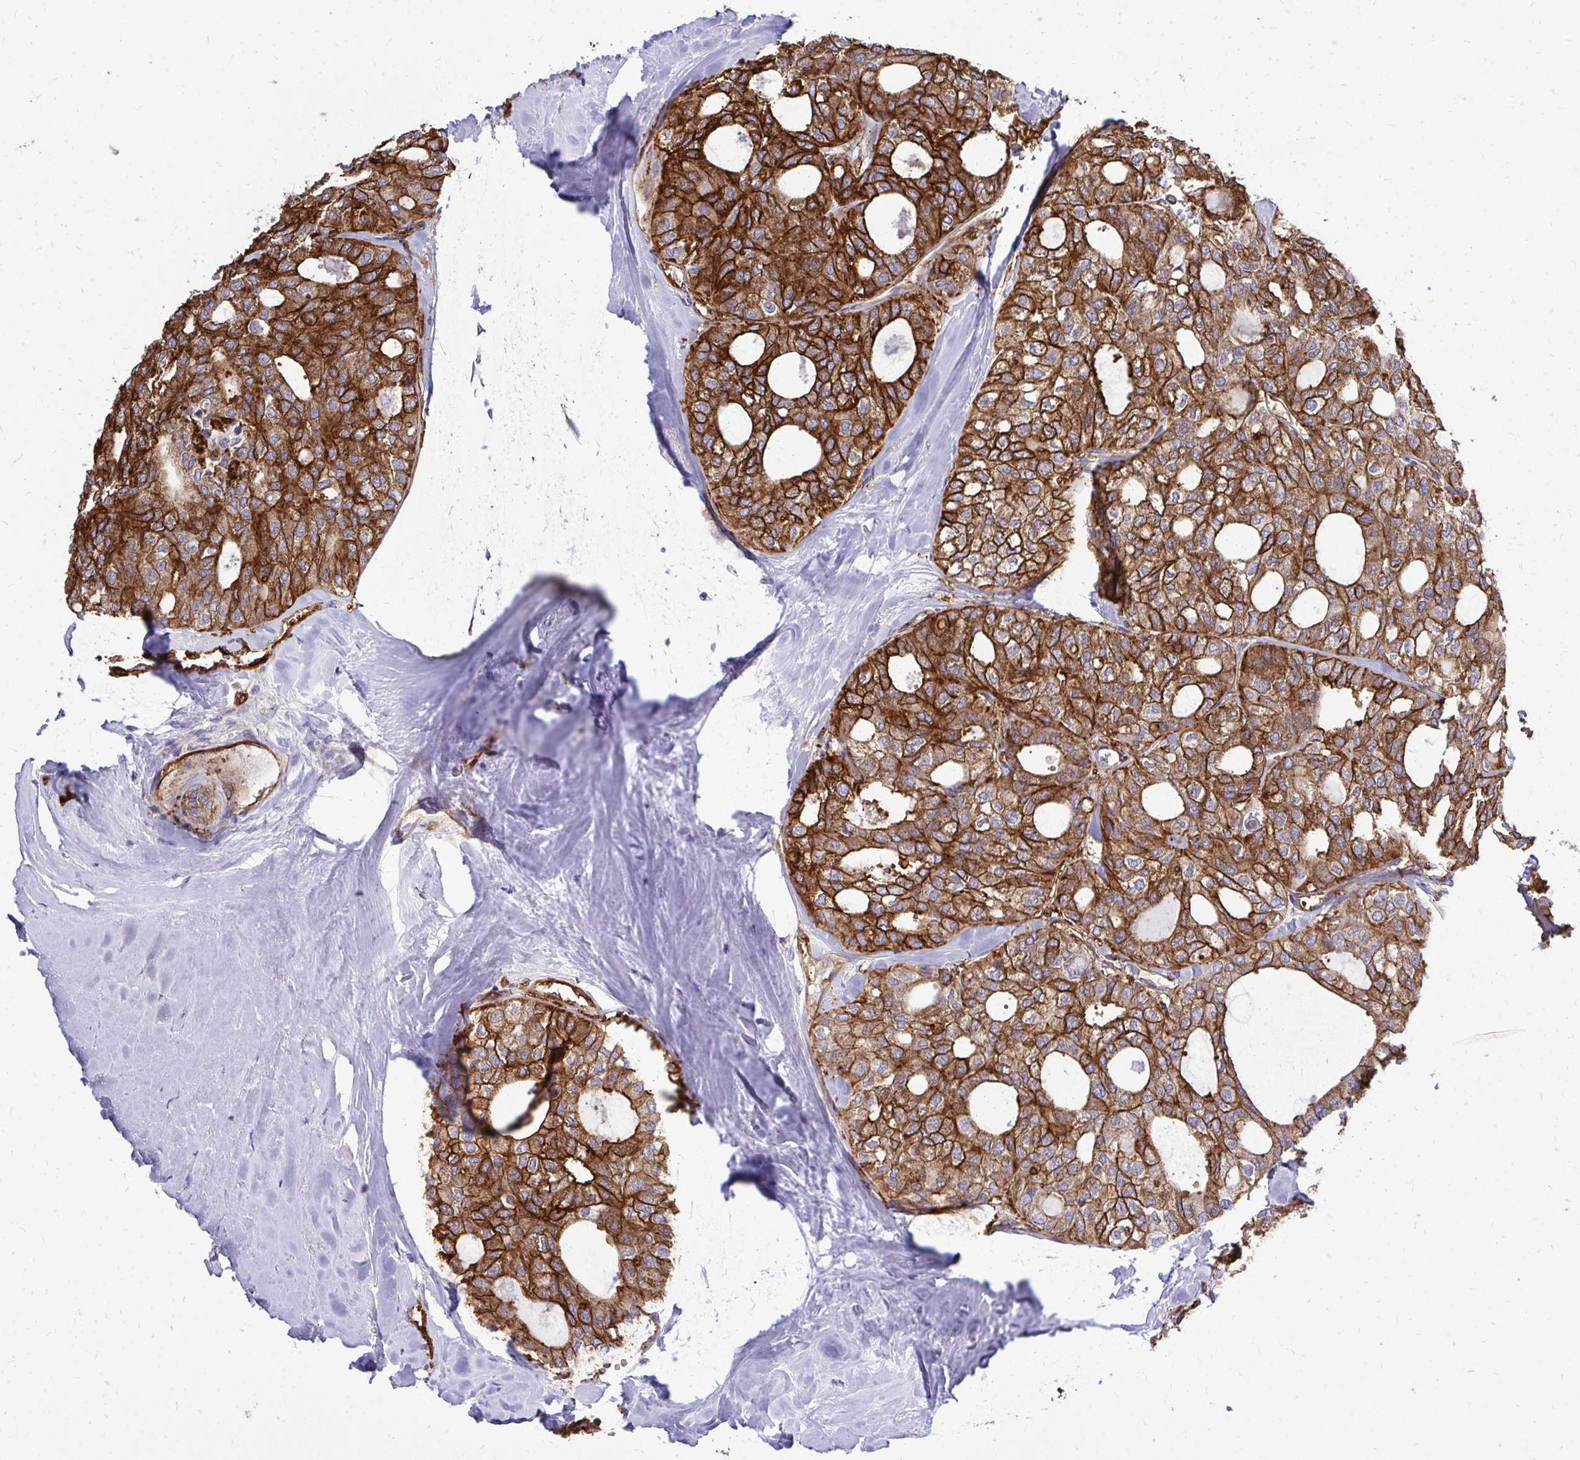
{"staining": {"intensity": "strong", "quantity": ">75%", "location": "cytoplasmic/membranous"}, "tissue": "thyroid cancer", "cell_type": "Tumor cells", "image_type": "cancer", "snomed": [{"axis": "morphology", "description": "Follicular adenoma carcinoma, NOS"}, {"axis": "topography", "description": "Thyroid gland"}], "caption": "Protein staining of thyroid cancer tissue demonstrates strong cytoplasmic/membranous positivity in approximately >75% of tumor cells.", "gene": "MARCKSL1", "patient": {"sex": "male", "age": 75}}